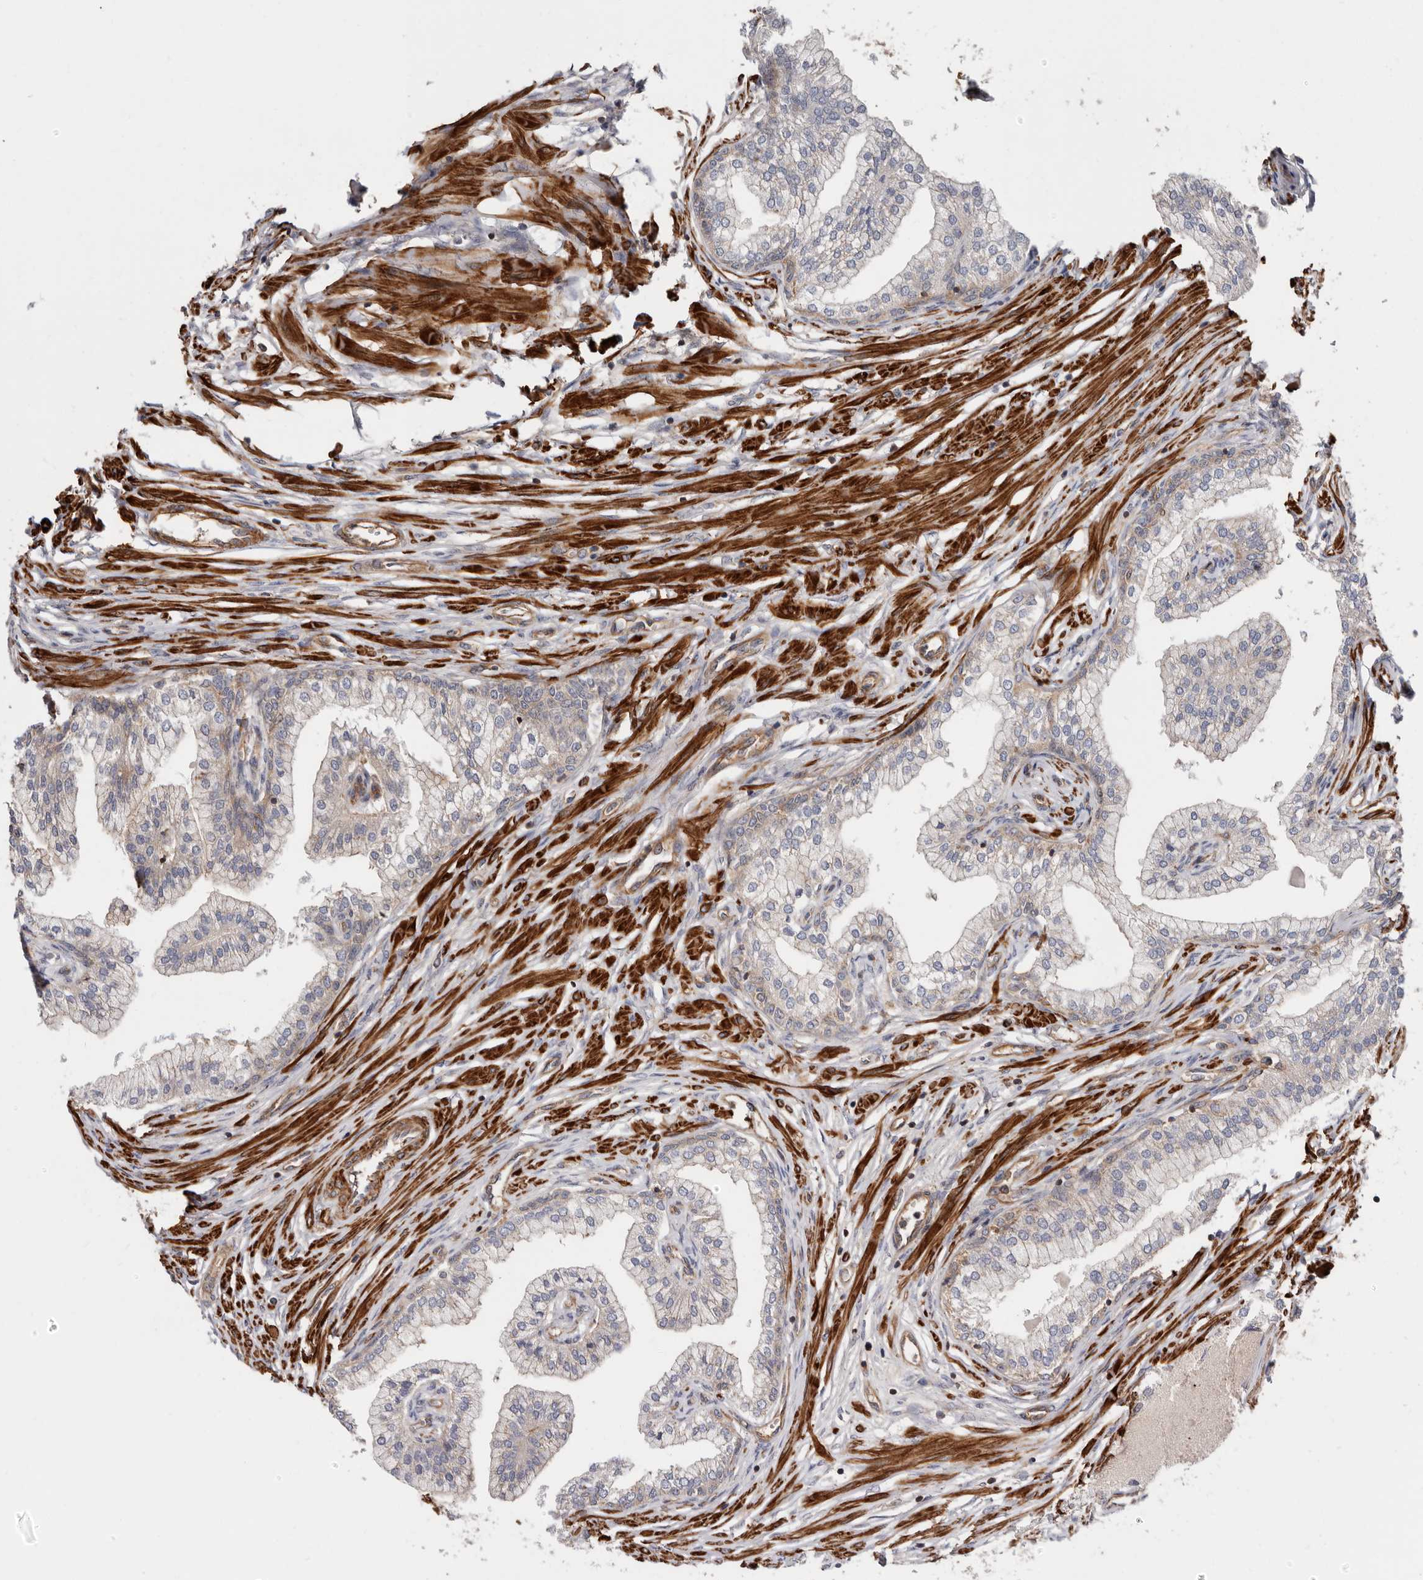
{"staining": {"intensity": "strong", "quantity": "25%-75%", "location": "cytoplasmic/membranous"}, "tissue": "prostate", "cell_type": "Glandular cells", "image_type": "normal", "snomed": [{"axis": "morphology", "description": "Normal tissue, NOS"}, {"axis": "morphology", "description": "Urothelial carcinoma, Low grade"}, {"axis": "topography", "description": "Urinary bladder"}, {"axis": "topography", "description": "Prostate"}], "caption": "High-magnification brightfield microscopy of normal prostate stained with DAB (brown) and counterstained with hematoxylin (blue). glandular cells exhibit strong cytoplasmic/membranous positivity is identified in about25%-75% of cells. (Brightfield microscopy of DAB IHC at high magnification).", "gene": "TMC7", "patient": {"sex": "male", "age": 60}}